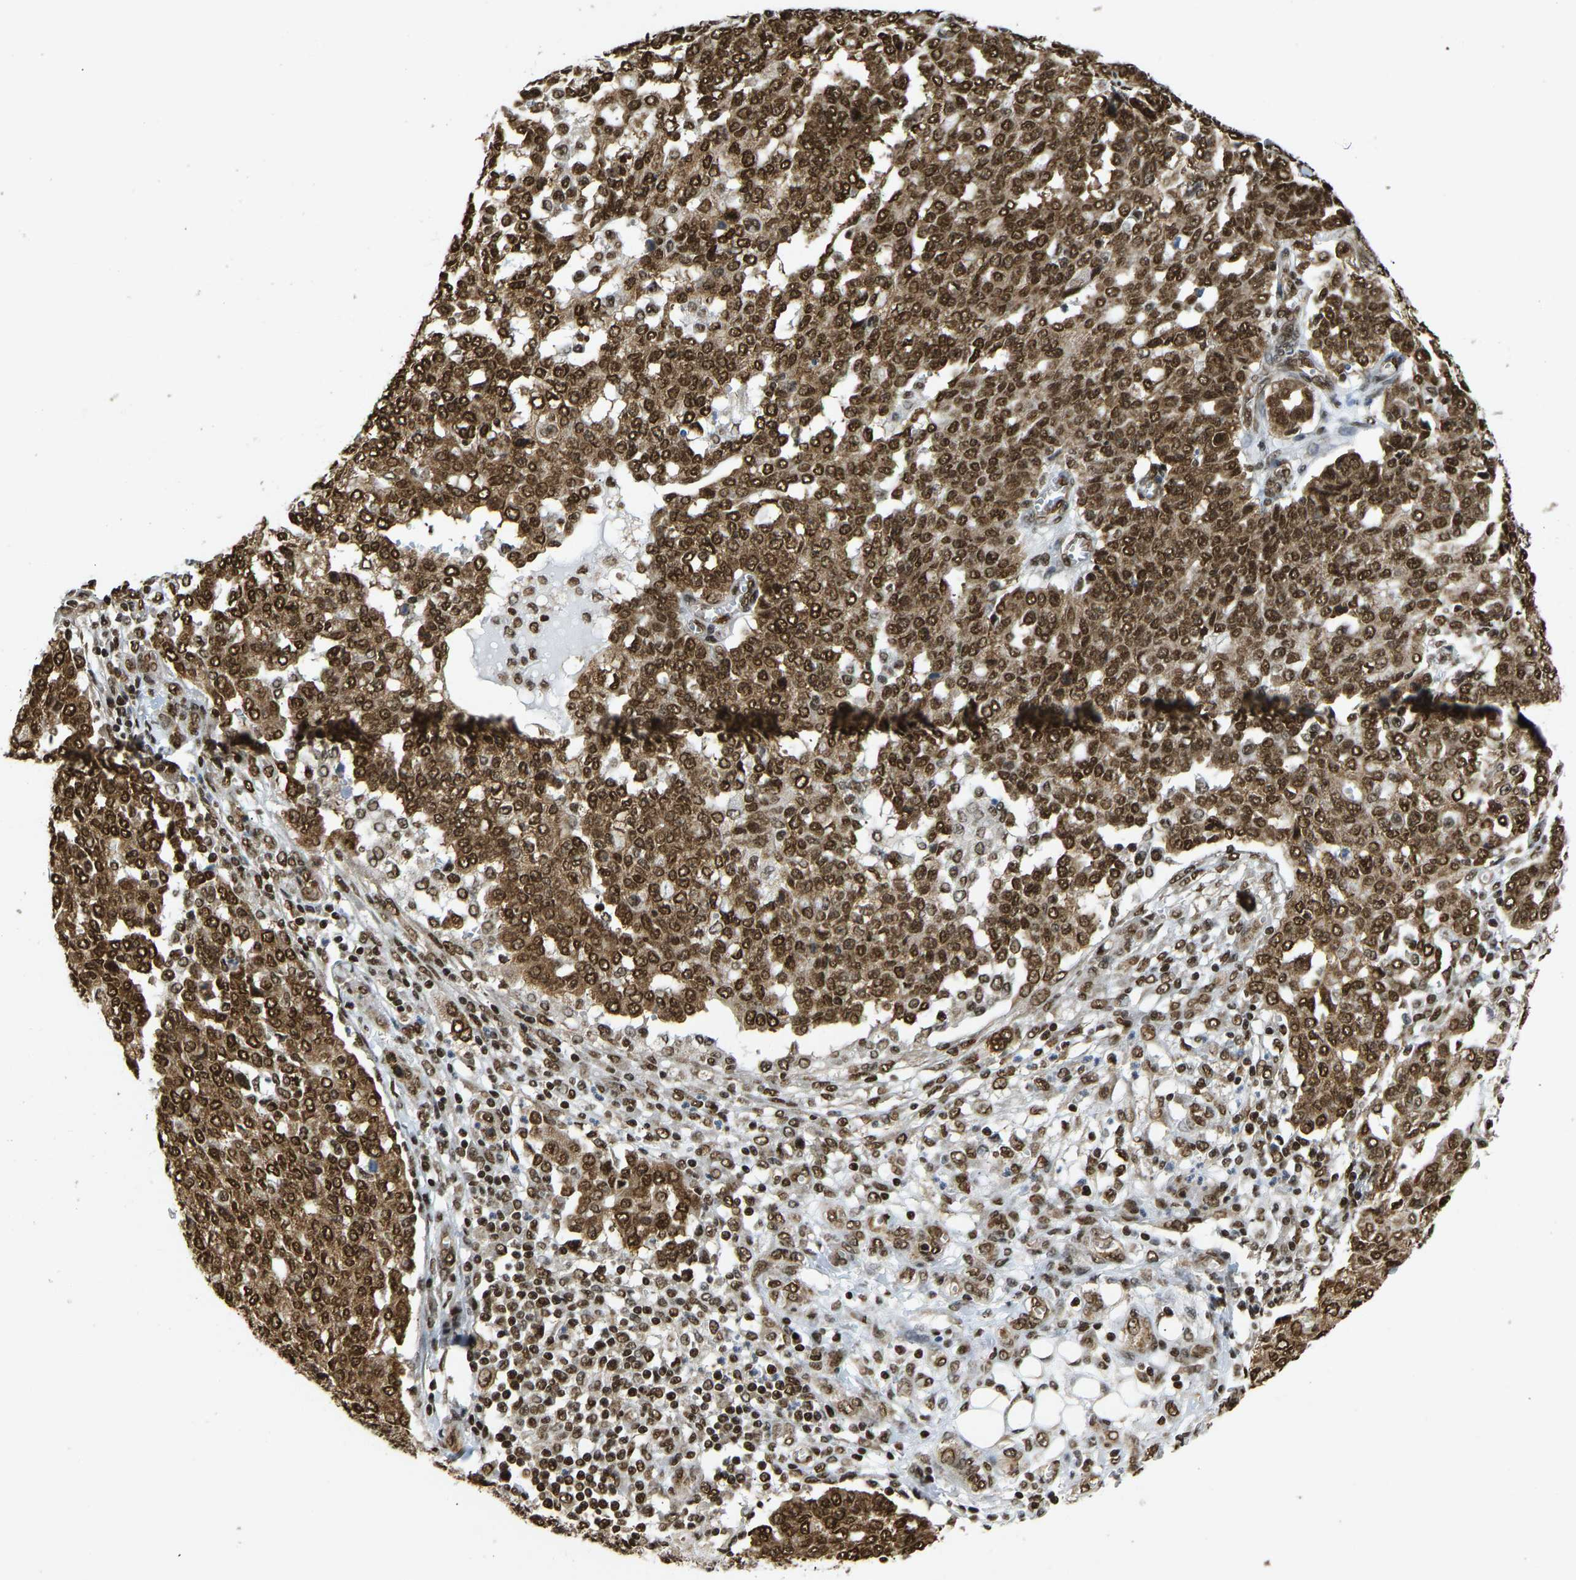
{"staining": {"intensity": "strong", "quantity": ">75%", "location": "cytoplasmic/membranous,nuclear"}, "tissue": "ovarian cancer", "cell_type": "Tumor cells", "image_type": "cancer", "snomed": [{"axis": "morphology", "description": "Cystadenocarcinoma, serous, NOS"}, {"axis": "topography", "description": "Soft tissue"}, {"axis": "topography", "description": "Ovary"}], "caption": "High-magnification brightfield microscopy of ovarian serous cystadenocarcinoma stained with DAB (brown) and counterstained with hematoxylin (blue). tumor cells exhibit strong cytoplasmic/membranous and nuclear staining is seen in about>75% of cells.", "gene": "ZSCAN20", "patient": {"sex": "female", "age": 57}}